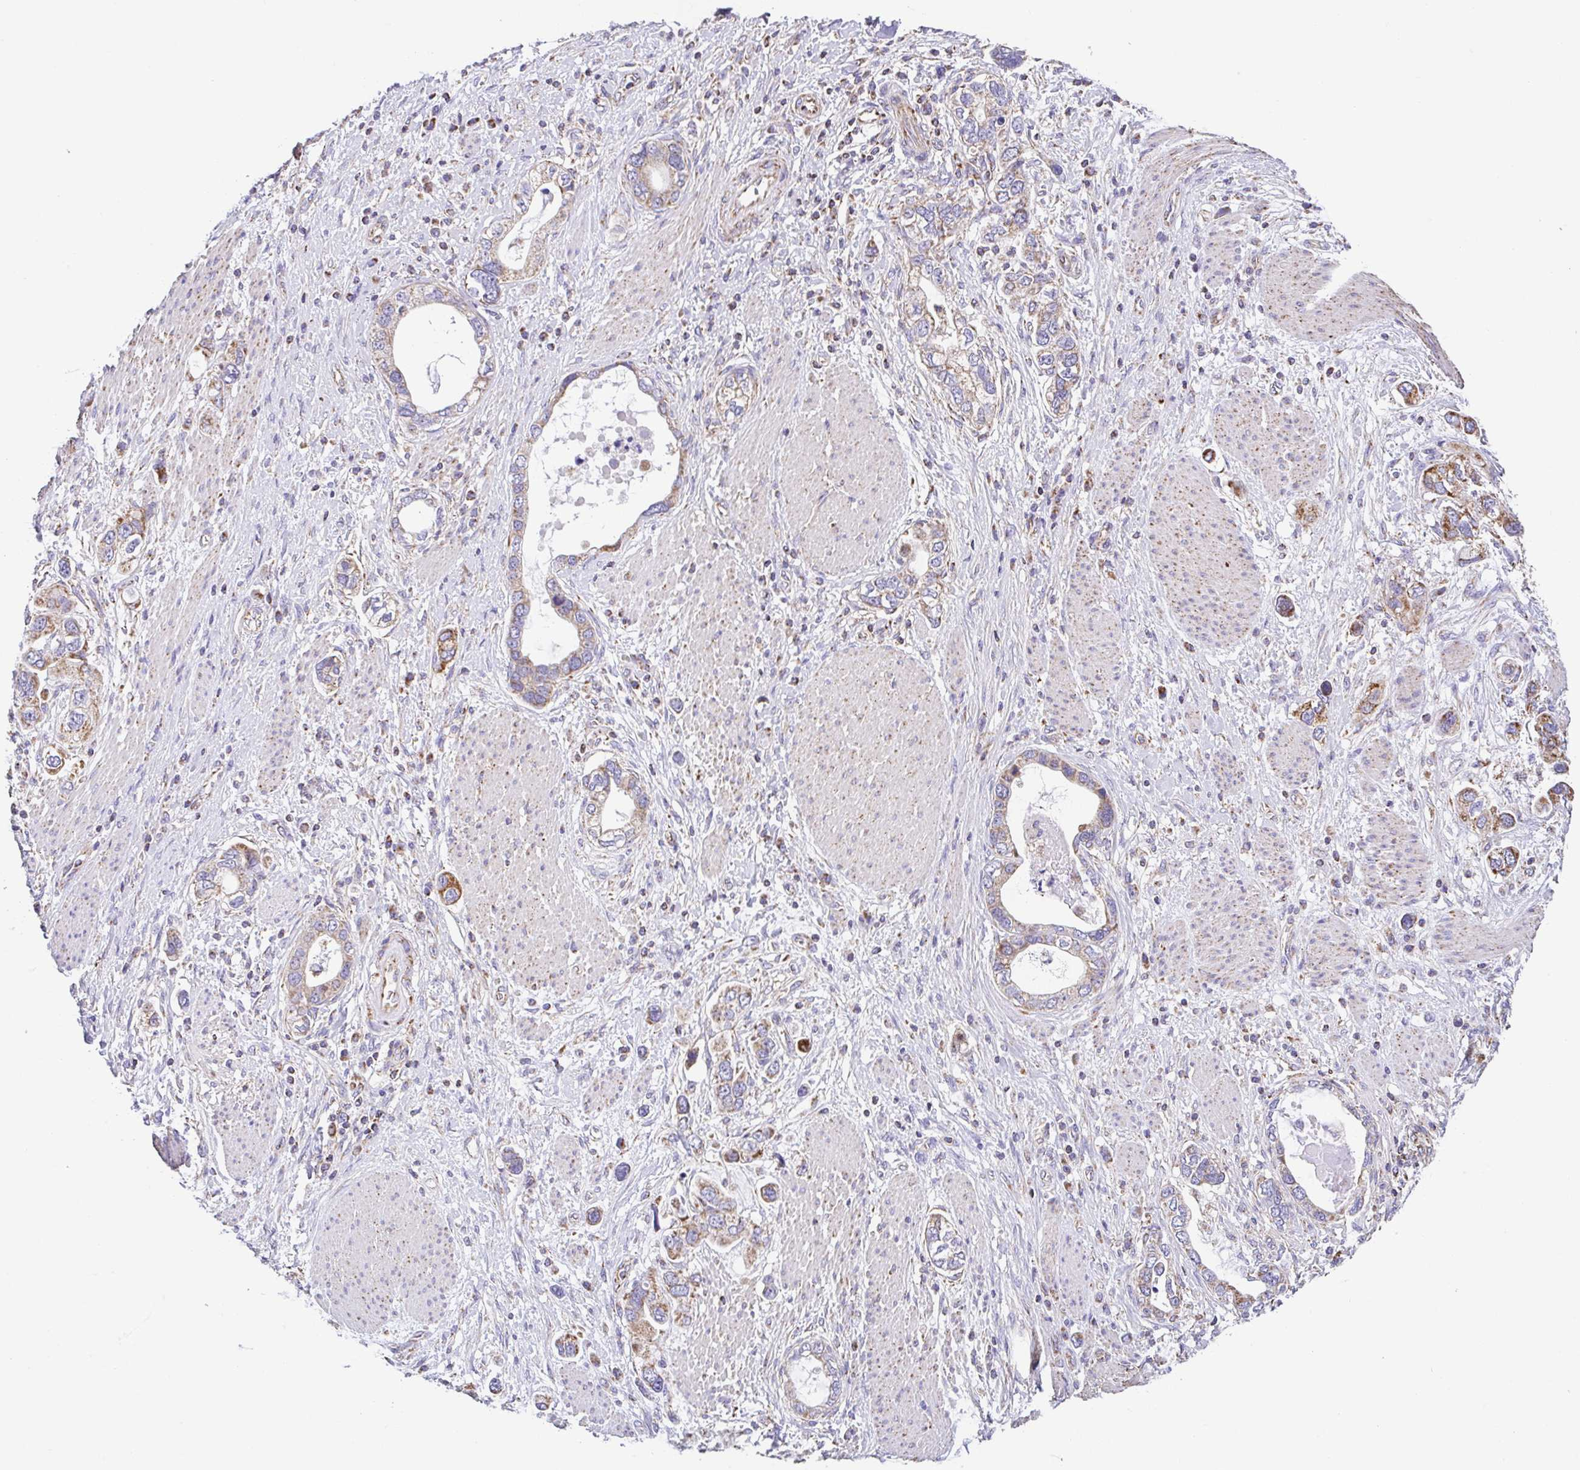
{"staining": {"intensity": "moderate", "quantity": ">75%", "location": "cytoplasmic/membranous"}, "tissue": "stomach cancer", "cell_type": "Tumor cells", "image_type": "cancer", "snomed": [{"axis": "morphology", "description": "Adenocarcinoma, NOS"}, {"axis": "topography", "description": "Stomach, lower"}], "caption": "Stomach cancer (adenocarcinoma) stained with a brown dye displays moderate cytoplasmic/membranous positive staining in about >75% of tumor cells.", "gene": "GINM1", "patient": {"sex": "female", "age": 93}}